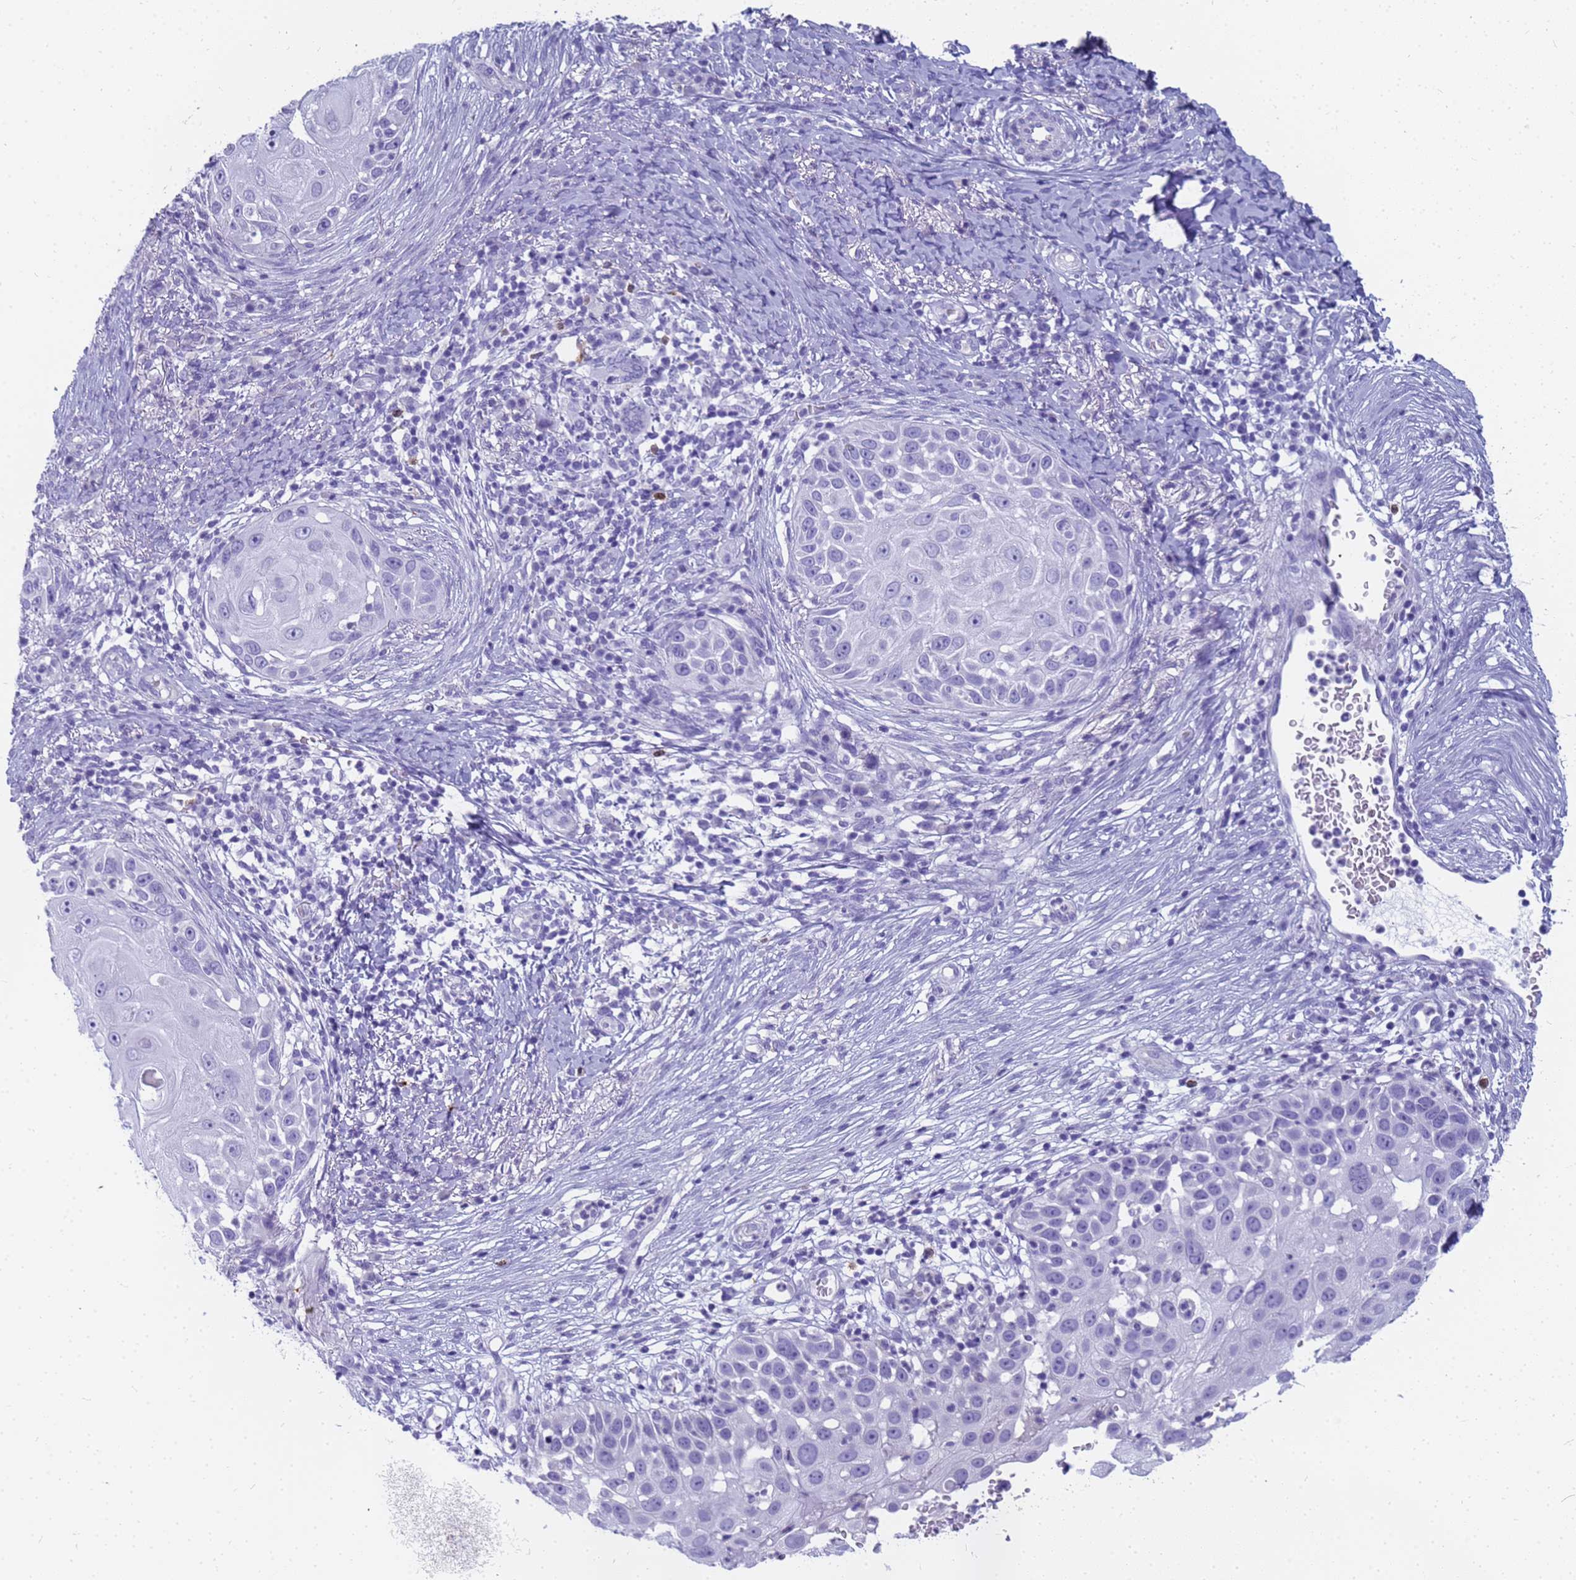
{"staining": {"intensity": "negative", "quantity": "none", "location": "none"}, "tissue": "skin cancer", "cell_type": "Tumor cells", "image_type": "cancer", "snomed": [{"axis": "morphology", "description": "Squamous cell carcinoma, NOS"}, {"axis": "topography", "description": "Skin"}], "caption": "The immunohistochemistry photomicrograph has no significant positivity in tumor cells of skin cancer tissue.", "gene": "RNASE2", "patient": {"sex": "female", "age": 44}}